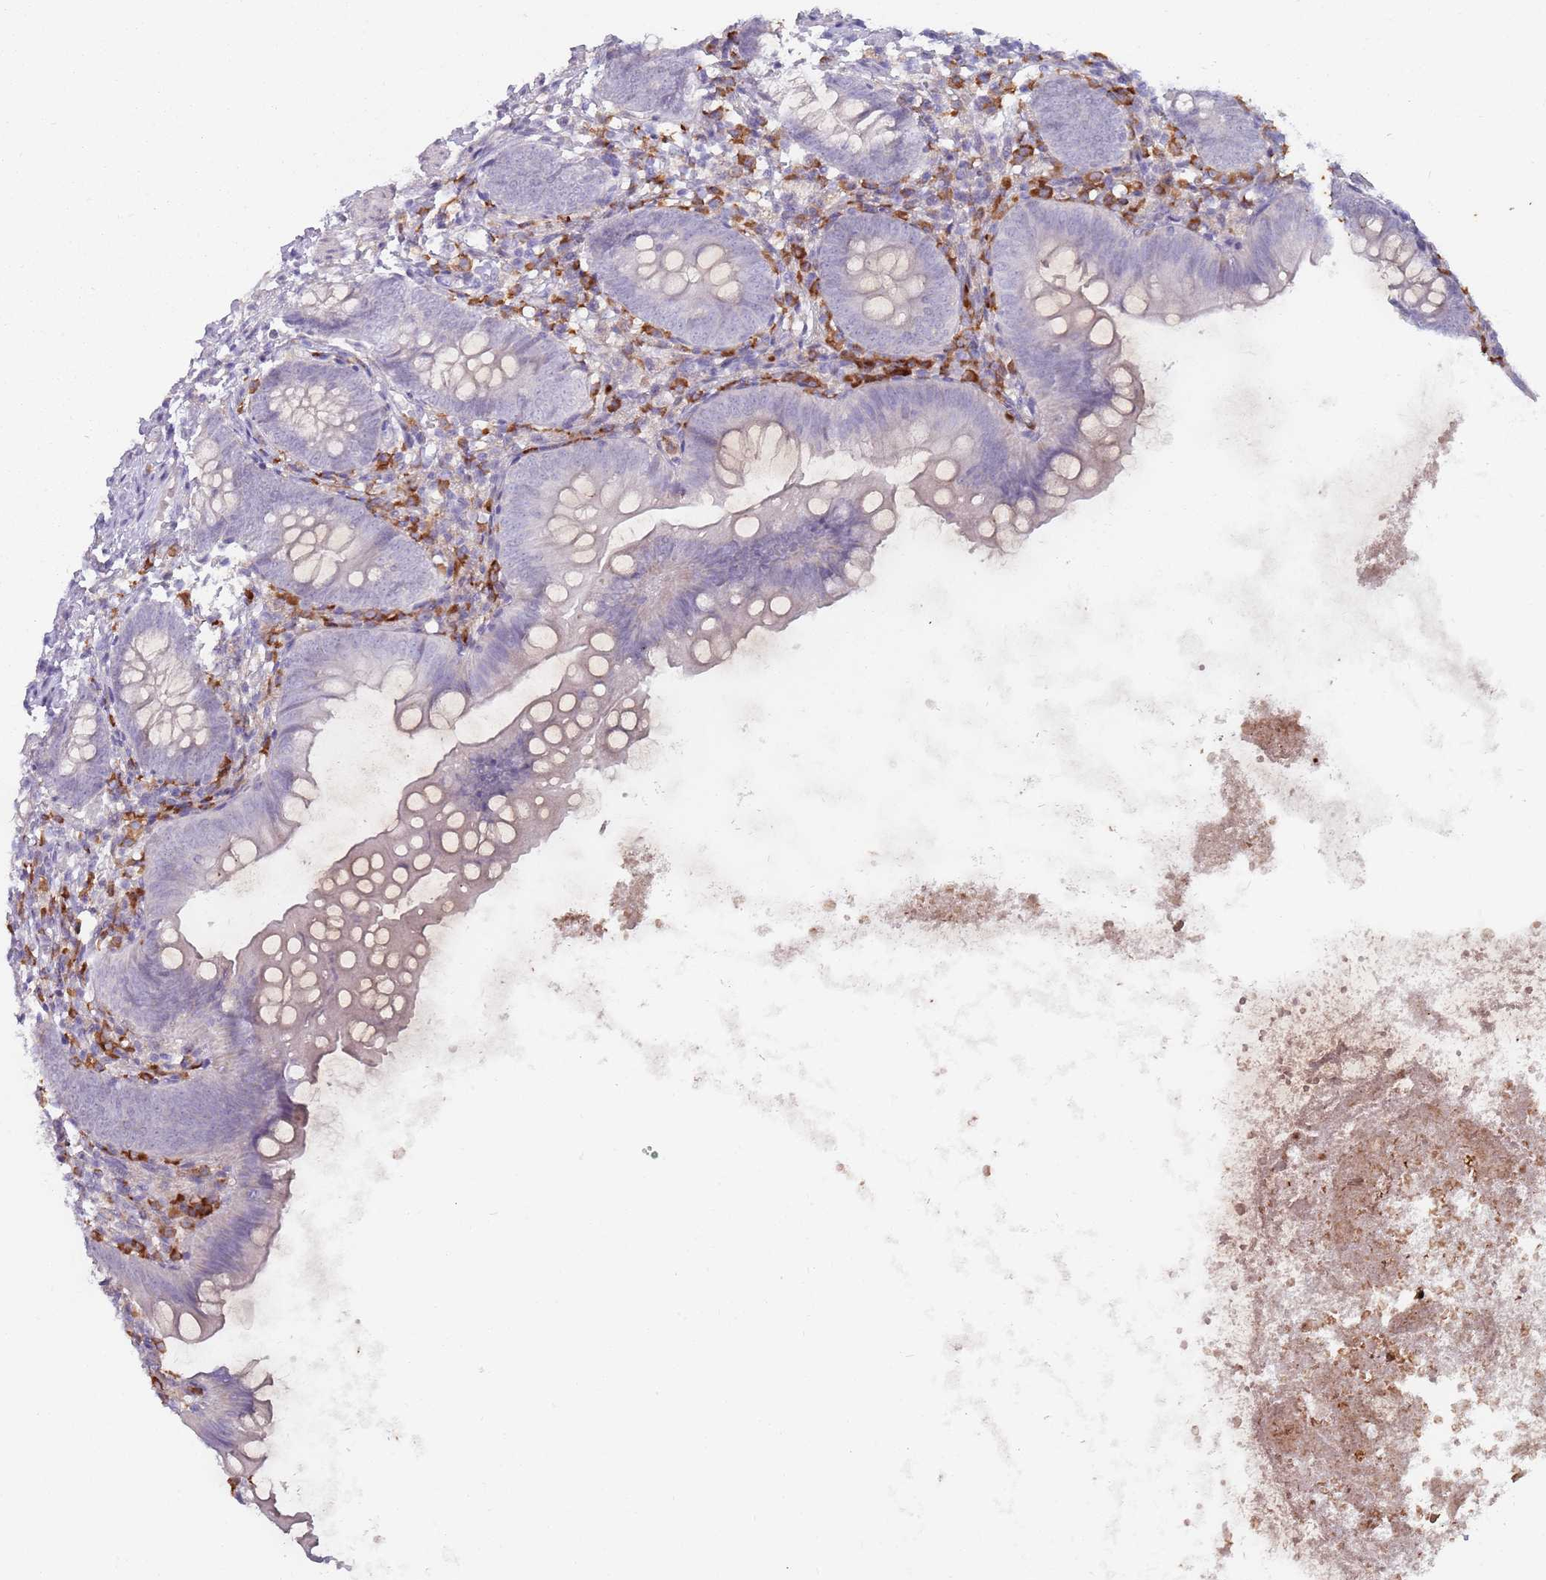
{"staining": {"intensity": "negative", "quantity": "none", "location": "none"}, "tissue": "appendix", "cell_type": "Glandular cells", "image_type": "normal", "snomed": [{"axis": "morphology", "description": "Normal tissue, NOS"}, {"axis": "topography", "description": "Appendix"}], "caption": "This is an immunohistochemistry histopathology image of benign appendix. There is no positivity in glandular cells.", "gene": "DXO", "patient": {"sex": "female", "age": 62}}